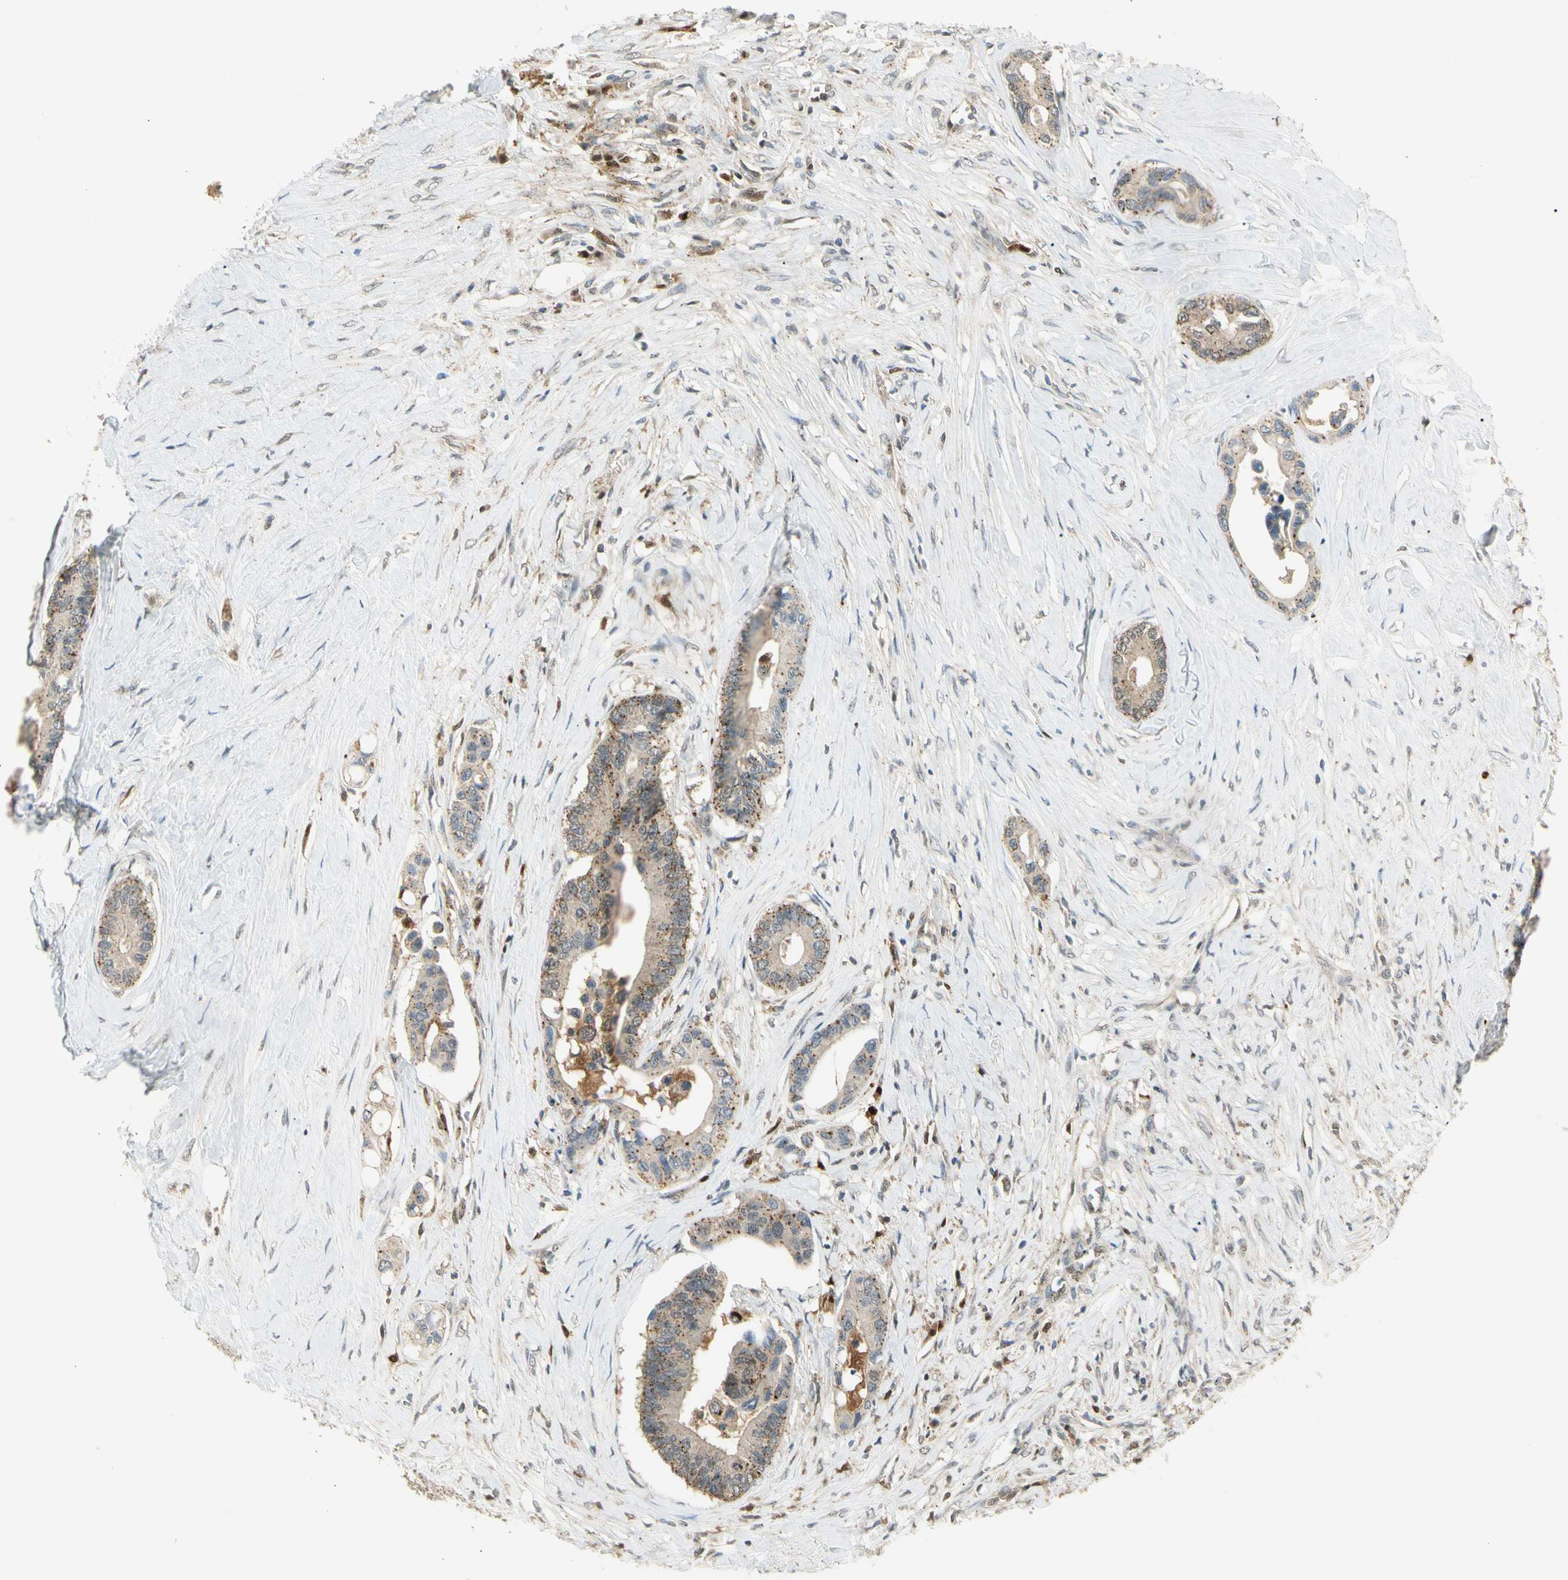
{"staining": {"intensity": "moderate", "quantity": "25%-75%", "location": "cytoplasmic/membranous"}, "tissue": "colorectal cancer", "cell_type": "Tumor cells", "image_type": "cancer", "snomed": [{"axis": "morphology", "description": "Normal tissue, NOS"}, {"axis": "morphology", "description": "Adenocarcinoma, NOS"}, {"axis": "topography", "description": "Colon"}], "caption": "The micrograph reveals a brown stain indicating the presence of a protein in the cytoplasmic/membranous of tumor cells in colorectal adenocarcinoma.", "gene": "LTA4H", "patient": {"sex": "male", "age": 82}}